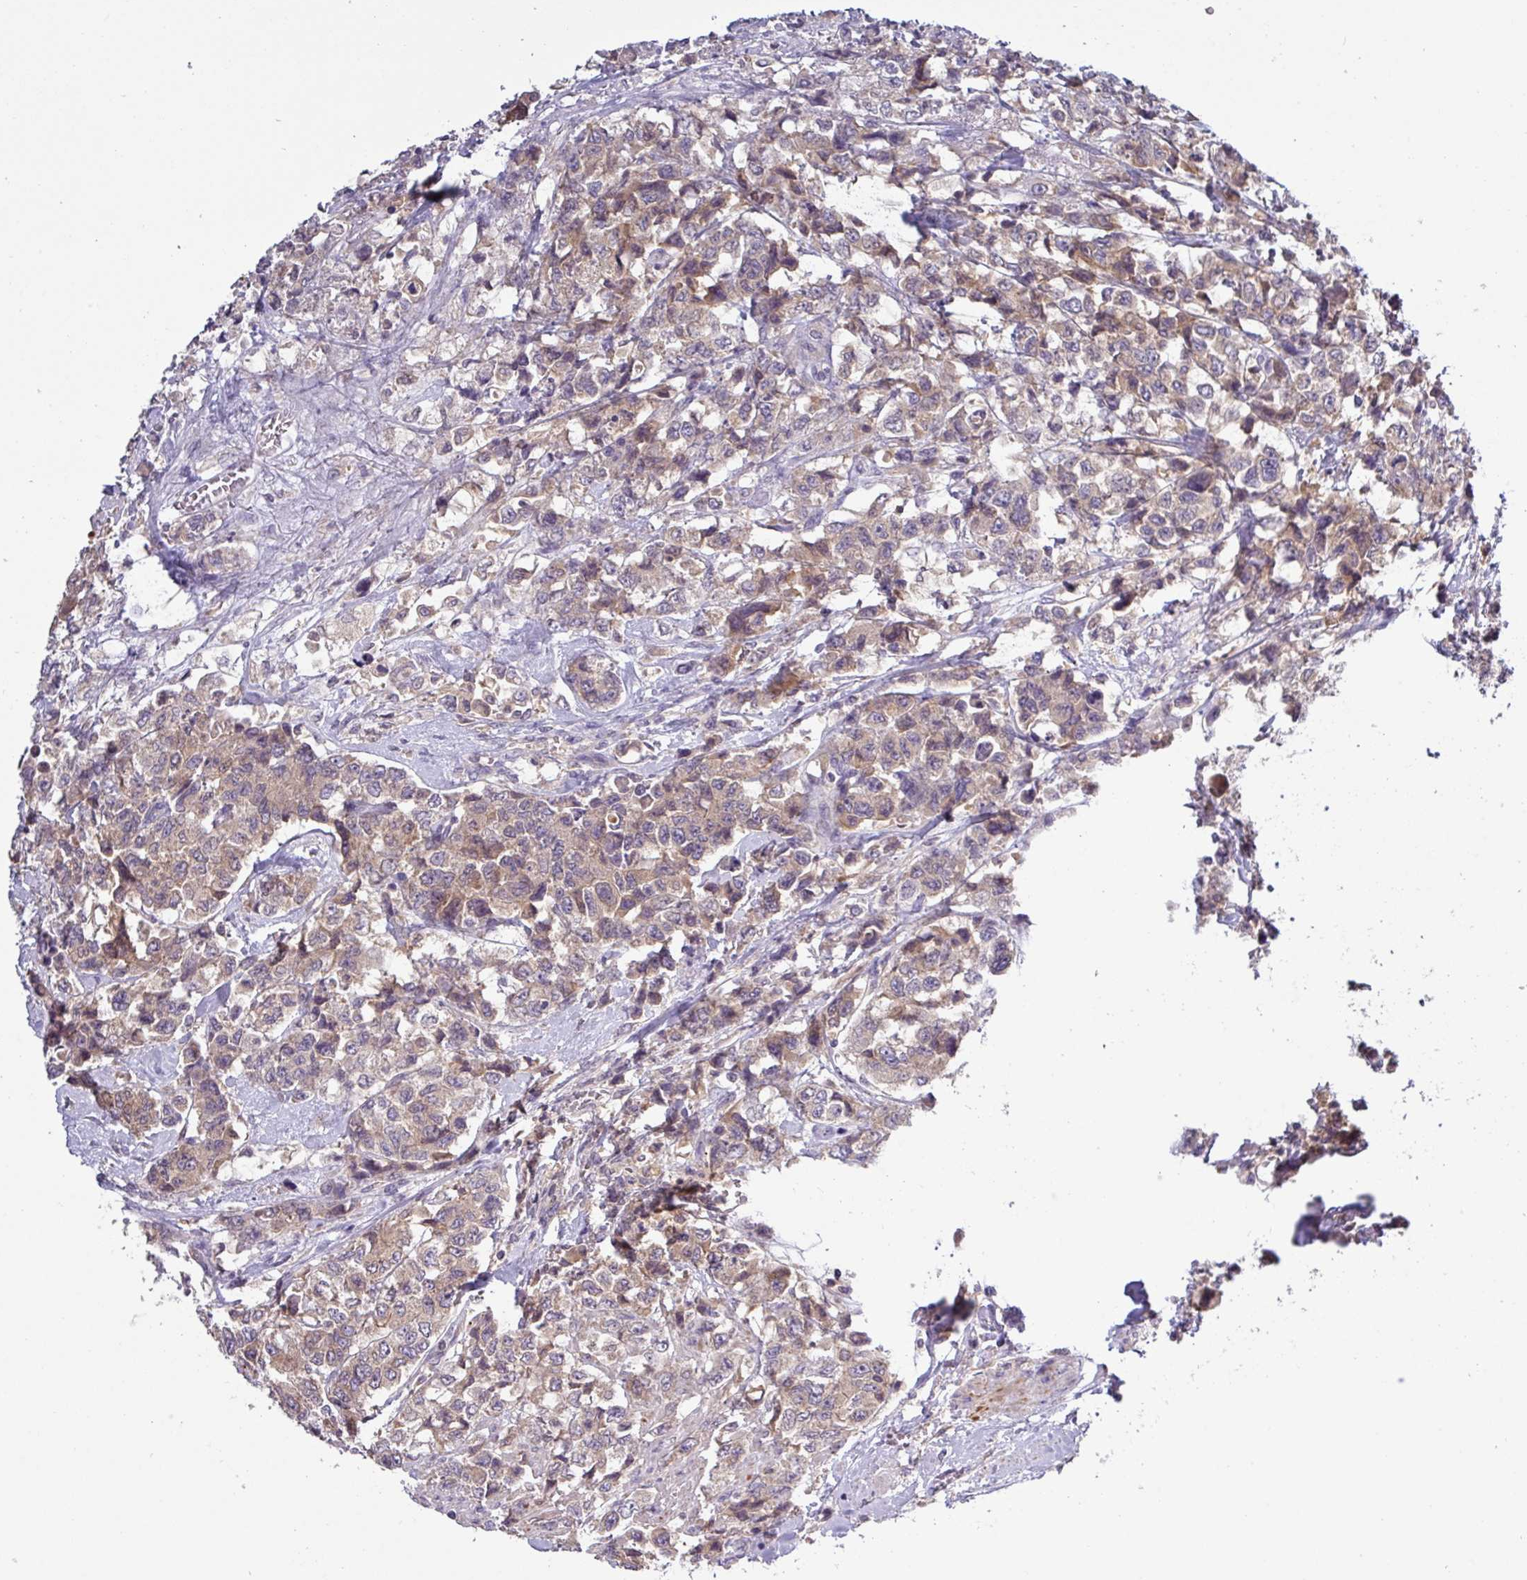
{"staining": {"intensity": "weak", "quantity": ">75%", "location": "cytoplasmic/membranous"}, "tissue": "urothelial cancer", "cell_type": "Tumor cells", "image_type": "cancer", "snomed": [{"axis": "morphology", "description": "Urothelial carcinoma, High grade"}, {"axis": "topography", "description": "Urinary bladder"}], "caption": "A histopathology image of urothelial cancer stained for a protein reveals weak cytoplasmic/membranous brown staining in tumor cells.", "gene": "TMEM62", "patient": {"sex": "female", "age": 78}}